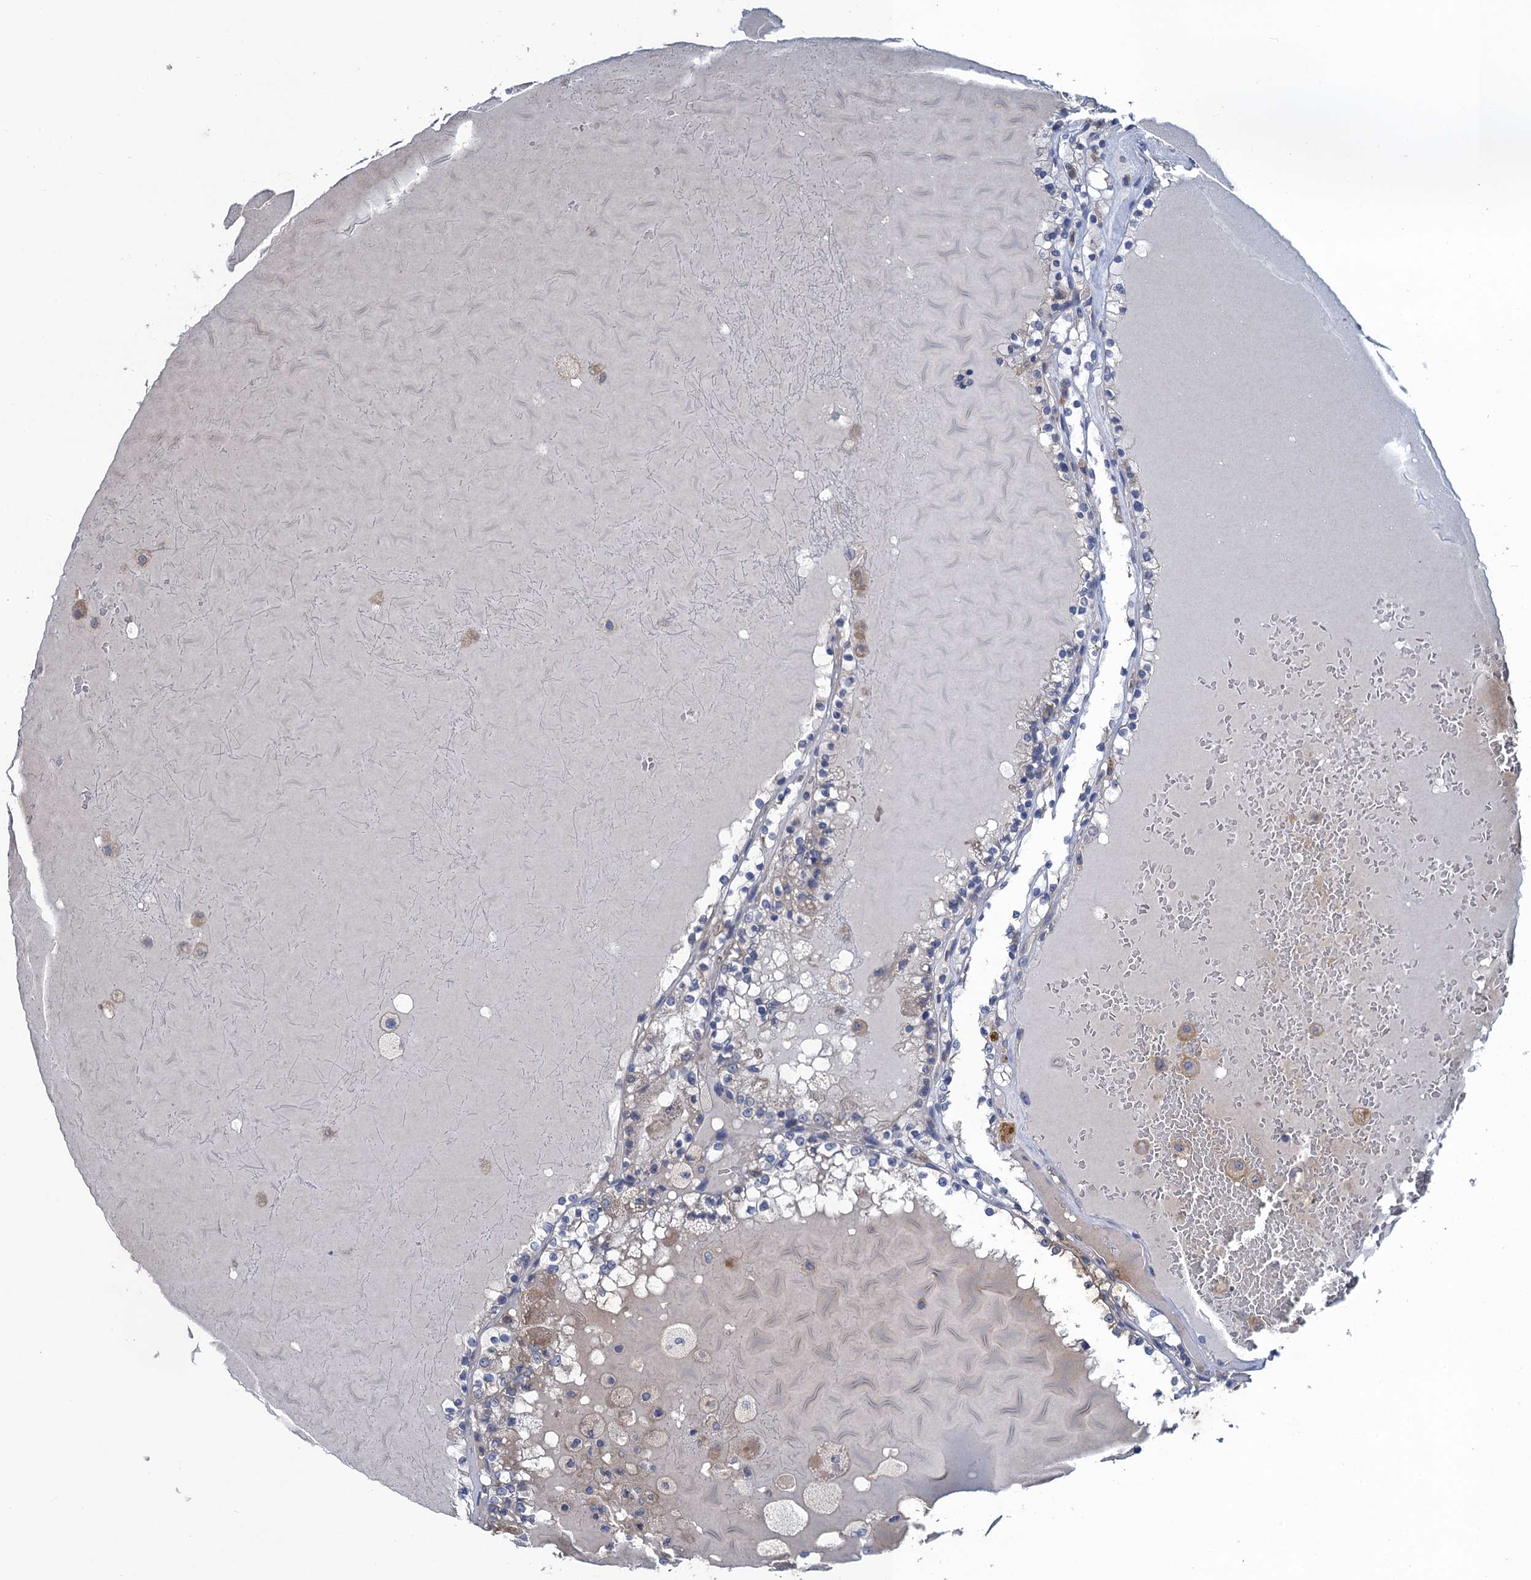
{"staining": {"intensity": "negative", "quantity": "none", "location": "none"}, "tissue": "renal cancer", "cell_type": "Tumor cells", "image_type": "cancer", "snomed": [{"axis": "morphology", "description": "Adenocarcinoma, NOS"}, {"axis": "topography", "description": "Kidney"}], "caption": "Micrograph shows no protein staining in tumor cells of renal cancer tissue.", "gene": "SNAP29", "patient": {"sex": "female", "age": 56}}